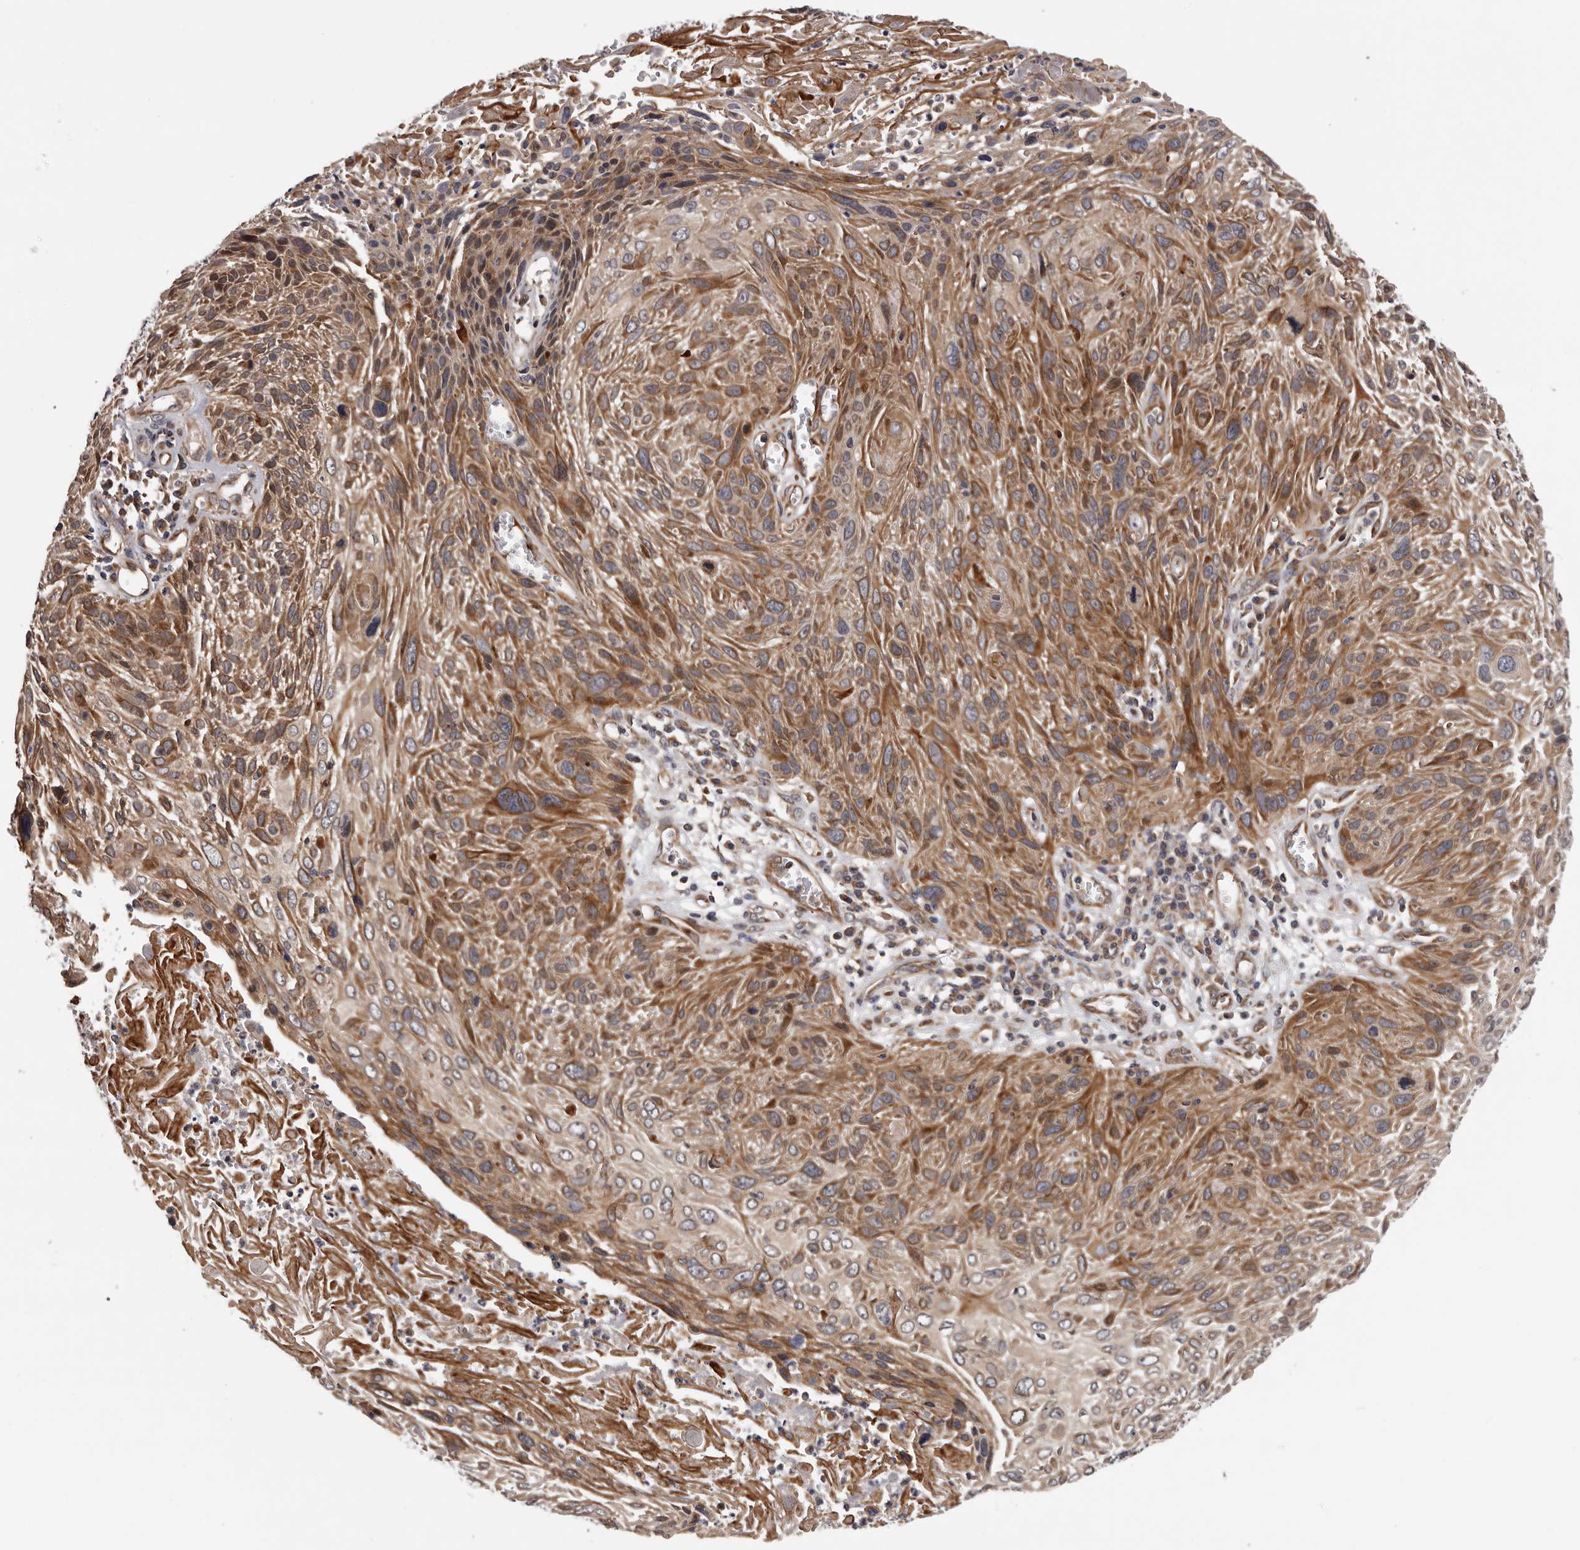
{"staining": {"intensity": "moderate", "quantity": ">75%", "location": "cytoplasmic/membranous"}, "tissue": "cervical cancer", "cell_type": "Tumor cells", "image_type": "cancer", "snomed": [{"axis": "morphology", "description": "Squamous cell carcinoma, NOS"}, {"axis": "topography", "description": "Cervix"}], "caption": "Tumor cells show moderate cytoplasmic/membranous staining in approximately >75% of cells in cervical squamous cell carcinoma. The staining was performed using DAB to visualize the protein expression in brown, while the nuclei were stained in blue with hematoxylin (Magnification: 20x).", "gene": "VPS37A", "patient": {"sex": "female", "age": 51}}